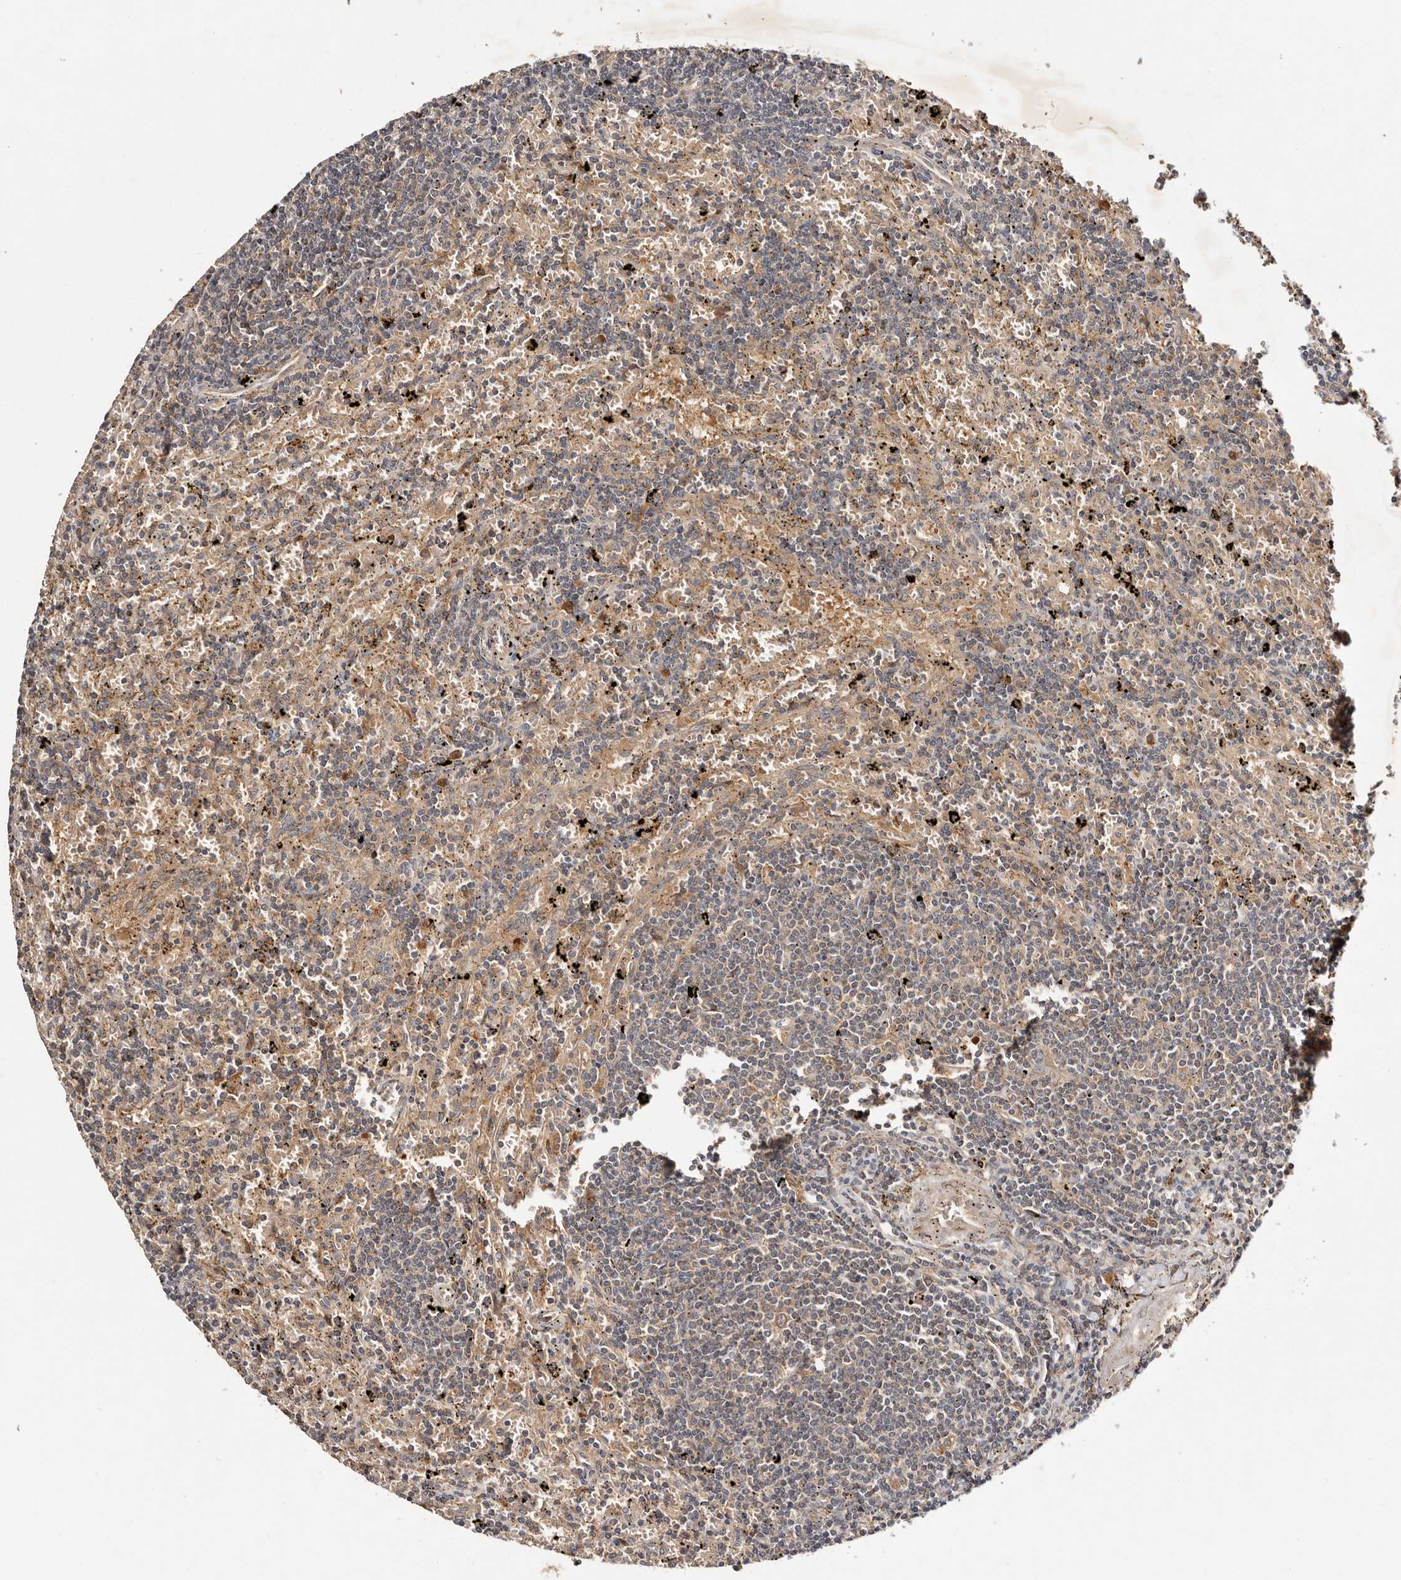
{"staining": {"intensity": "weak", "quantity": "<25%", "location": "cytoplasmic/membranous"}, "tissue": "lymphoma", "cell_type": "Tumor cells", "image_type": "cancer", "snomed": [{"axis": "morphology", "description": "Malignant lymphoma, non-Hodgkin's type, Low grade"}, {"axis": "topography", "description": "Spleen"}], "caption": "An immunohistochemistry (IHC) photomicrograph of malignant lymphoma, non-Hodgkin's type (low-grade) is shown. There is no staining in tumor cells of malignant lymphoma, non-Hodgkin's type (low-grade).", "gene": "PKIB", "patient": {"sex": "male", "age": 76}}